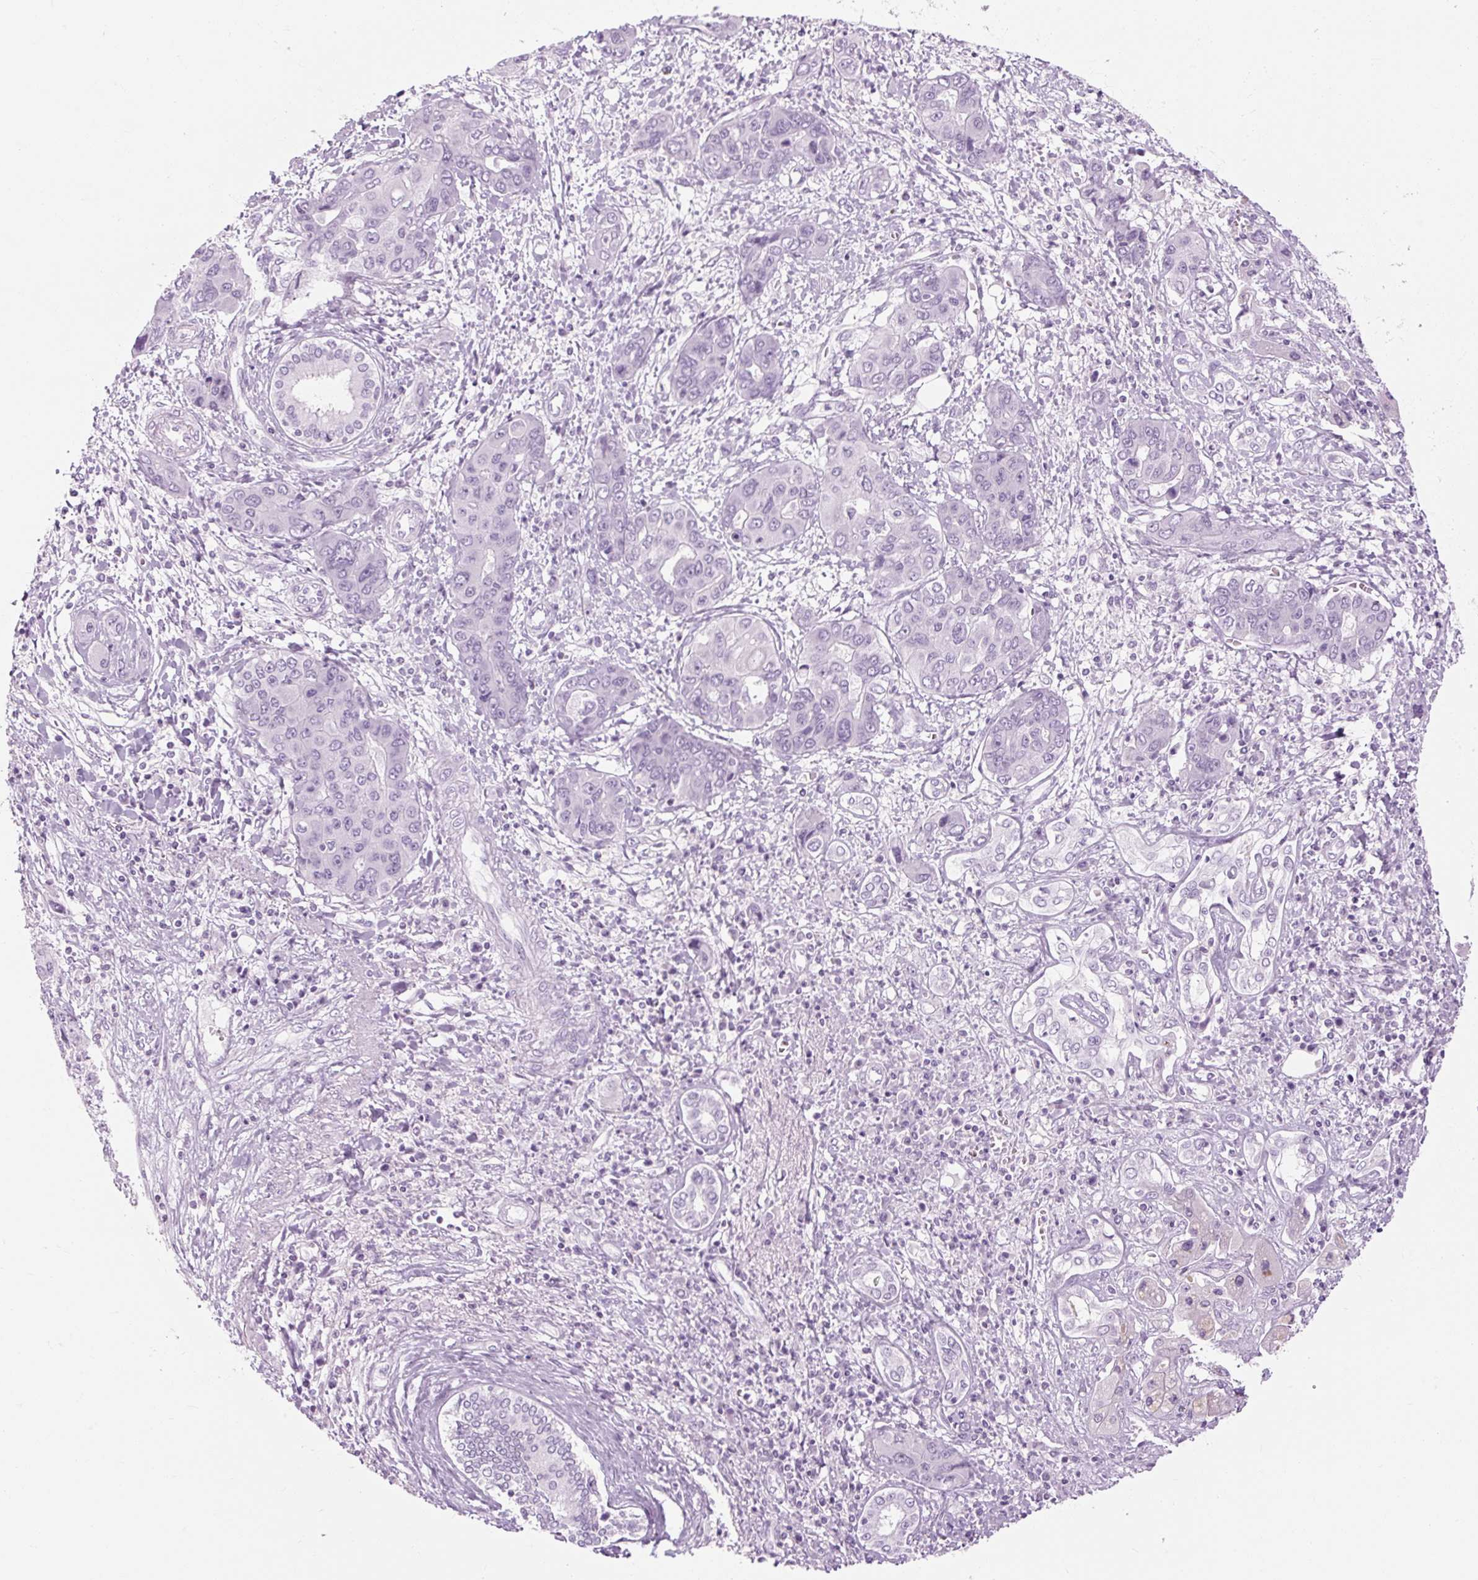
{"staining": {"intensity": "negative", "quantity": "none", "location": "none"}, "tissue": "liver cancer", "cell_type": "Tumor cells", "image_type": "cancer", "snomed": [{"axis": "morphology", "description": "Cholangiocarcinoma"}, {"axis": "topography", "description": "Liver"}], "caption": "A micrograph of human liver cholangiocarcinoma is negative for staining in tumor cells.", "gene": "TIGD2", "patient": {"sex": "male", "age": 67}}